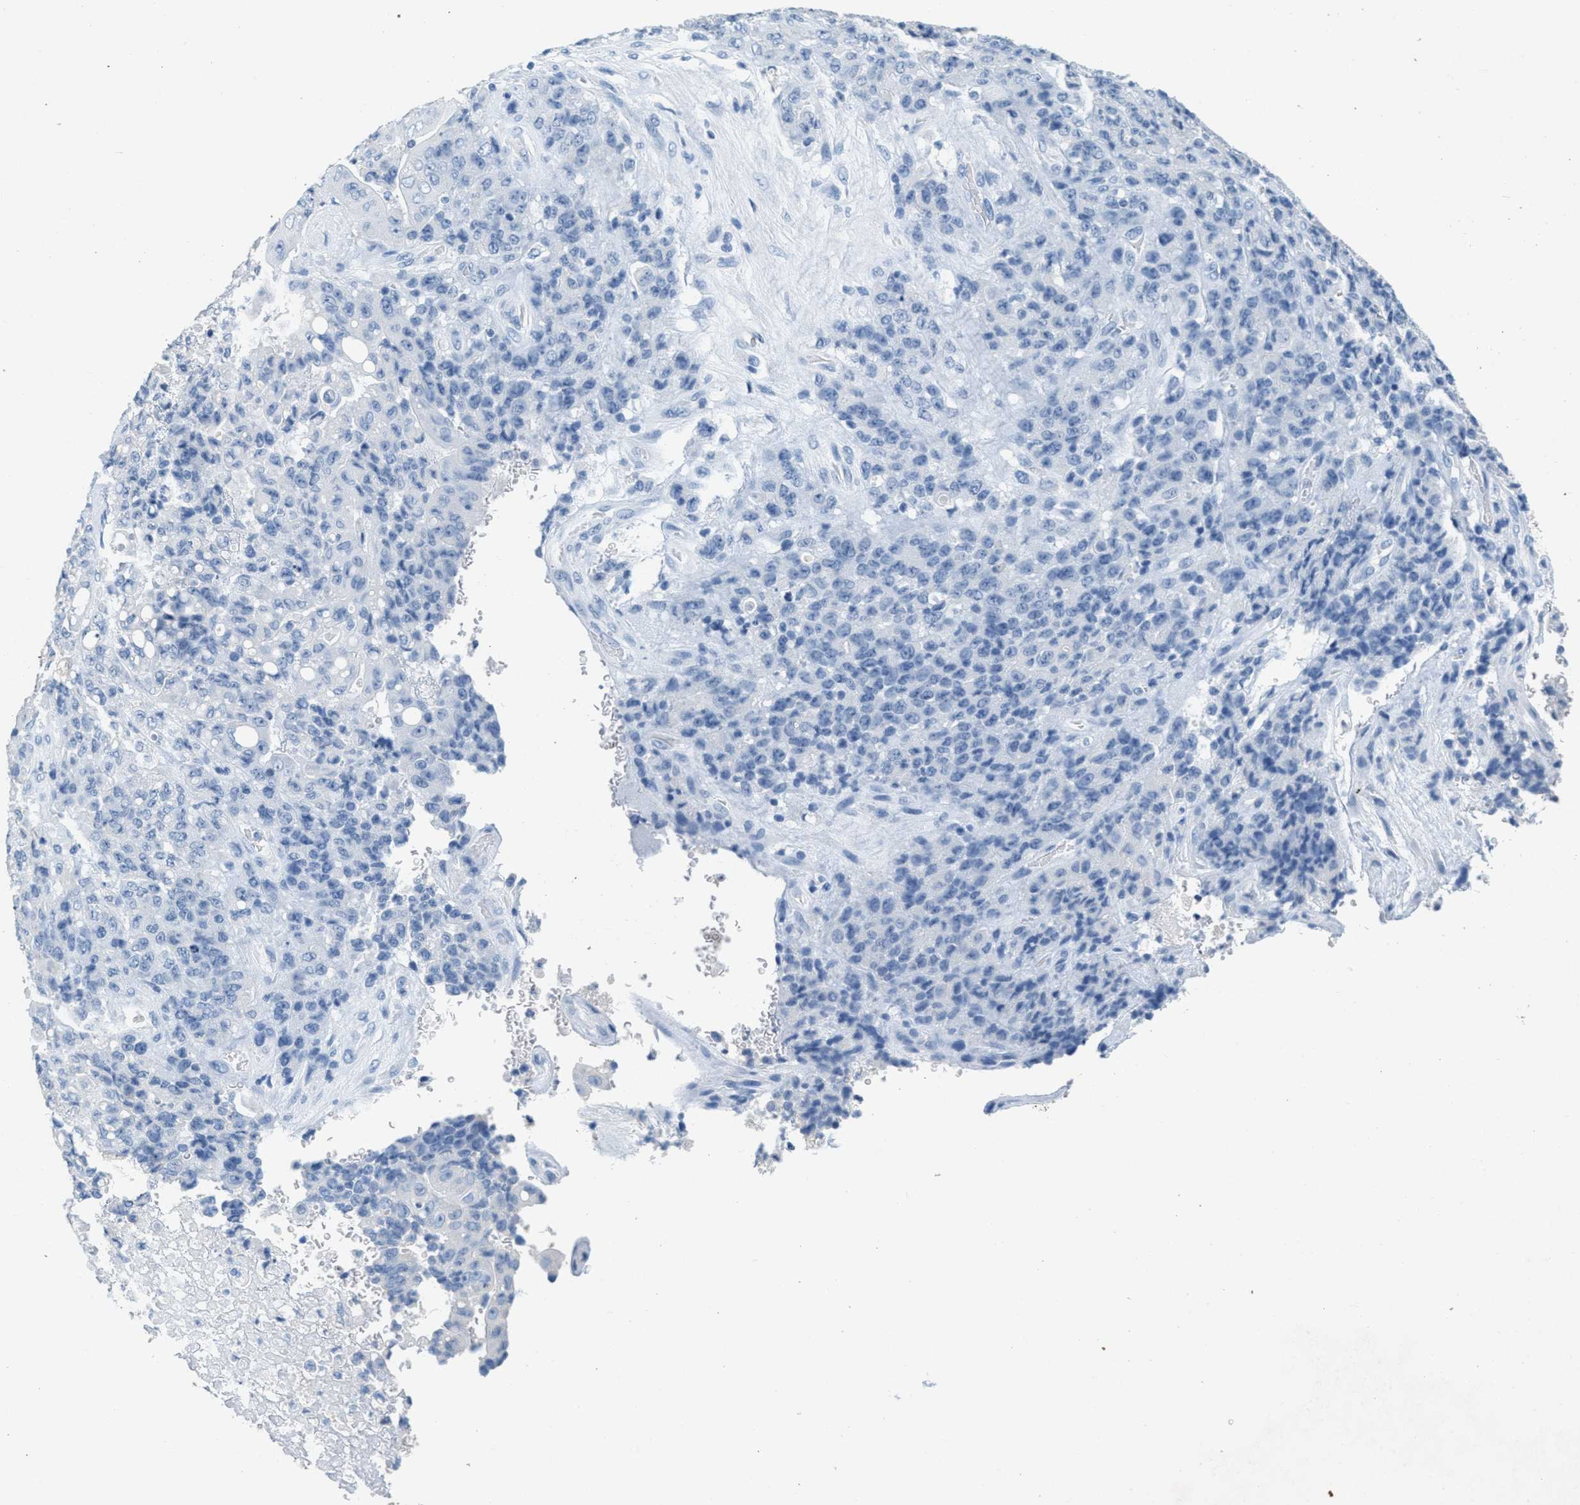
{"staining": {"intensity": "negative", "quantity": "none", "location": "none"}, "tissue": "stomach cancer", "cell_type": "Tumor cells", "image_type": "cancer", "snomed": [{"axis": "morphology", "description": "Adenocarcinoma, NOS"}, {"axis": "topography", "description": "Stomach"}], "caption": "Histopathology image shows no significant protein expression in tumor cells of stomach cancer.", "gene": "GPM6A", "patient": {"sex": "female", "age": 73}}